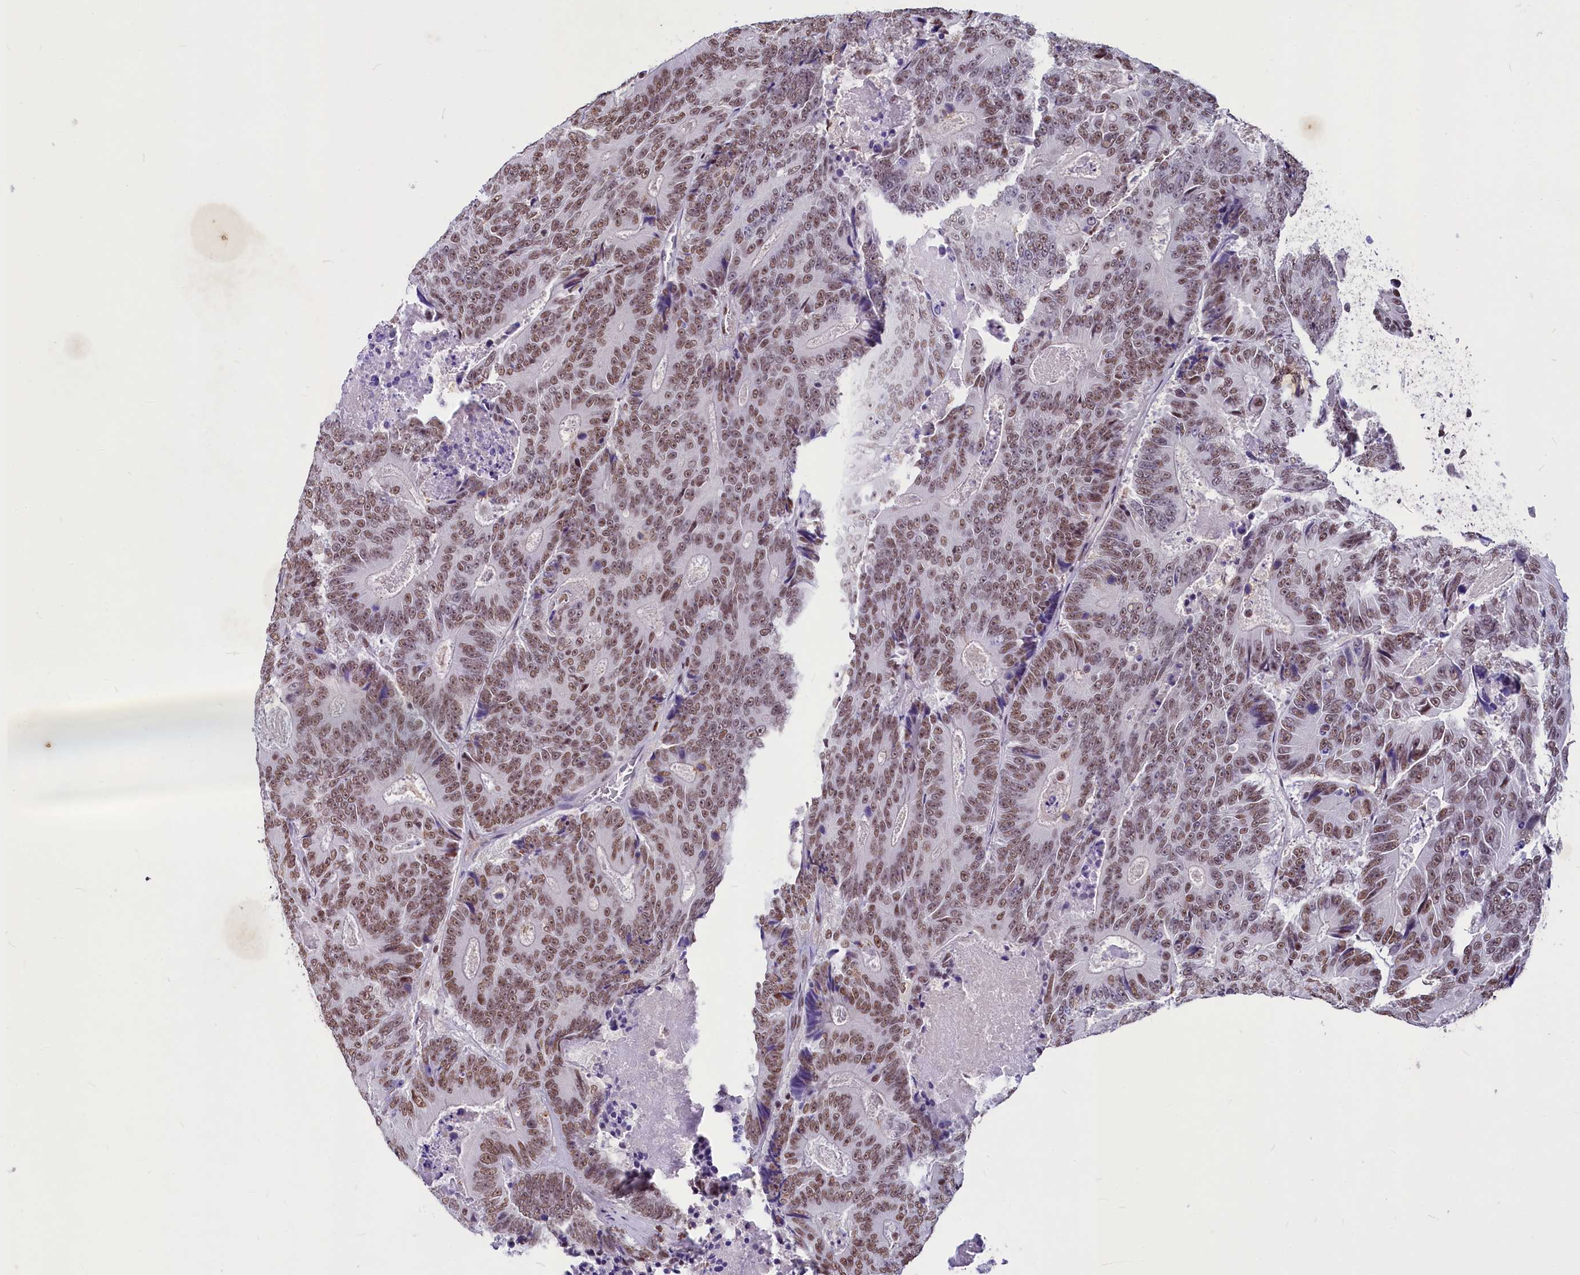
{"staining": {"intensity": "moderate", "quantity": ">75%", "location": "nuclear"}, "tissue": "colorectal cancer", "cell_type": "Tumor cells", "image_type": "cancer", "snomed": [{"axis": "morphology", "description": "Adenocarcinoma, NOS"}, {"axis": "topography", "description": "Colon"}], "caption": "This photomicrograph reveals adenocarcinoma (colorectal) stained with immunohistochemistry (IHC) to label a protein in brown. The nuclear of tumor cells show moderate positivity for the protein. Nuclei are counter-stained blue.", "gene": "PARPBP", "patient": {"sex": "male", "age": 83}}